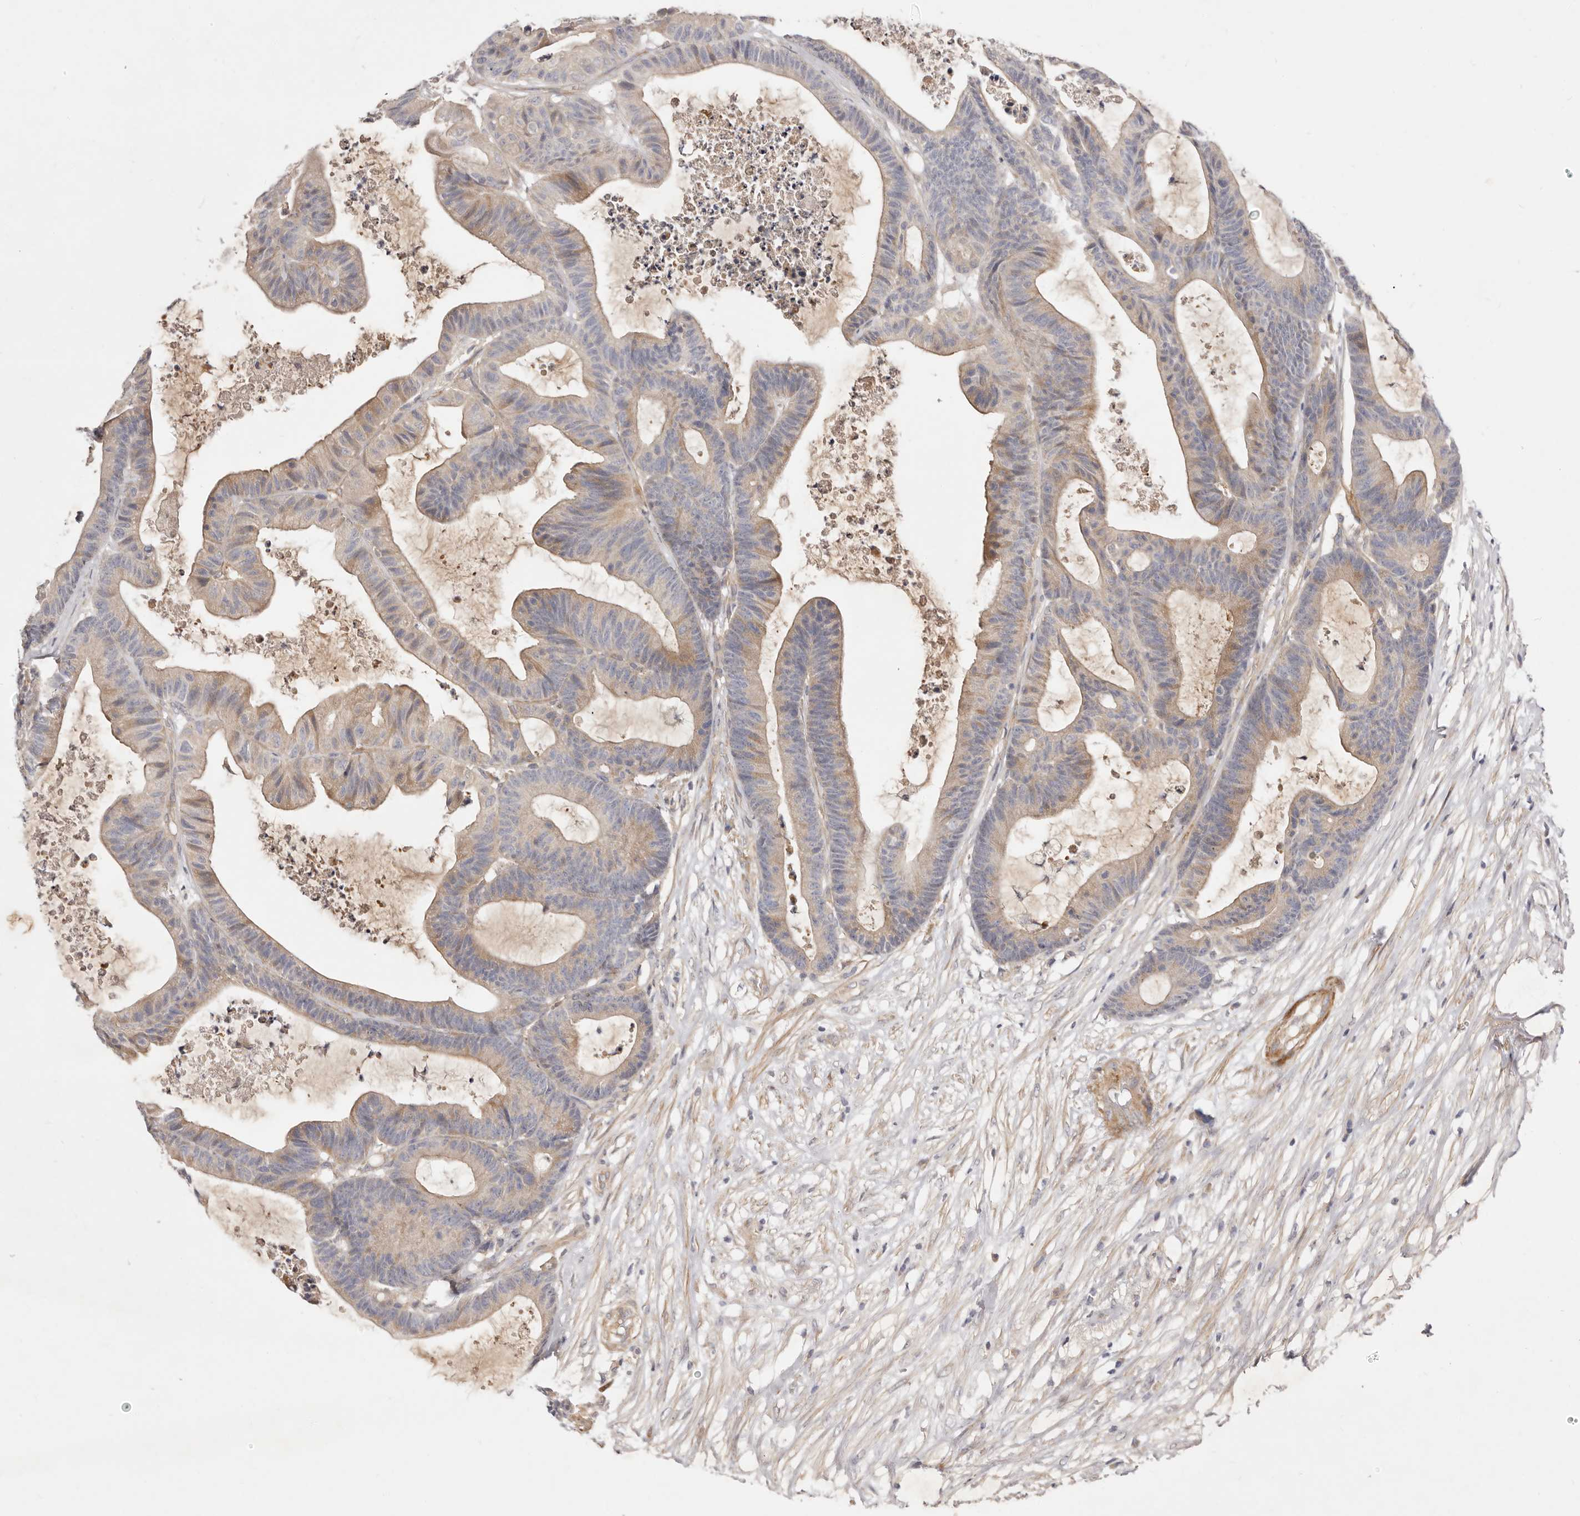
{"staining": {"intensity": "weak", "quantity": "25%-75%", "location": "cytoplasmic/membranous"}, "tissue": "colorectal cancer", "cell_type": "Tumor cells", "image_type": "cancer", "snomed": [{"axis": "morphology", "description": "Adenocarcinoma, NOS"}, {"axis": "topography", "description": "Colon"}], "caption": "There is low levels of weak cytoplasmic/membranous positivity in tumor cells of colorectal adenocarcinoma, as demonstrated by immunohistochemical staining (brown color).", "gene": "ADAMTS9", "patient": {"sex": "female", "age": 84}}